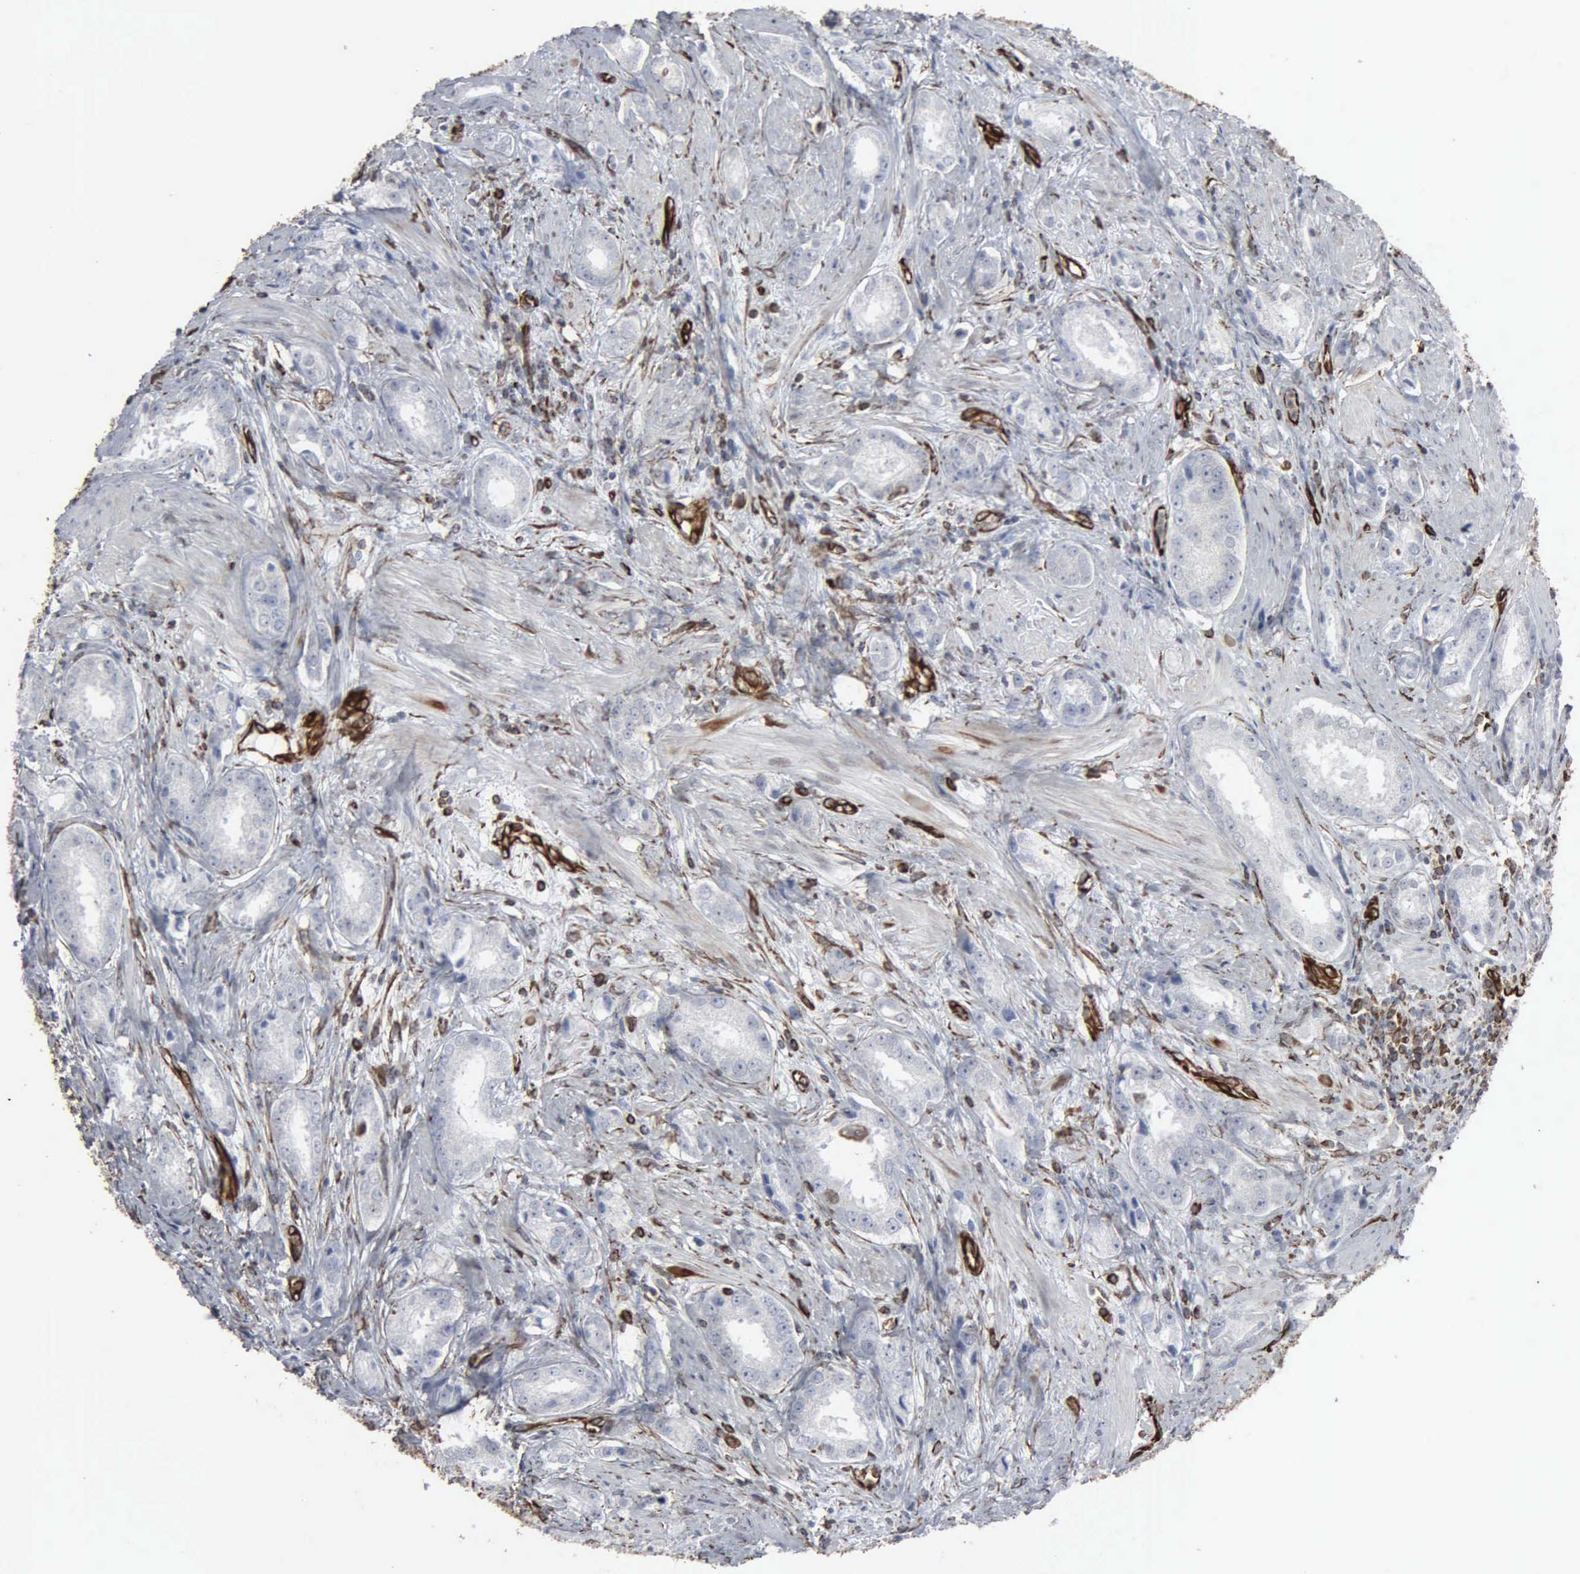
{"staining": {"intensity": "negative", "quantity": "none", "location": "none"}, "tissue": "prostate cancer", "cell_type": "Tumor cells", "image_type": "cancer", "snomed": [{"axis": "morphology", "description": "Adenocarcinoma, Medium grade"}, {"axis": "topography", "description": "Prostate"}], "caption": "Image shows no significant protein positivity in tumor cells of adenocarcinoma (medium-grade) (prostate).", "gene": "CCNE1", "patient": {"sex": "male", "age": 53}}